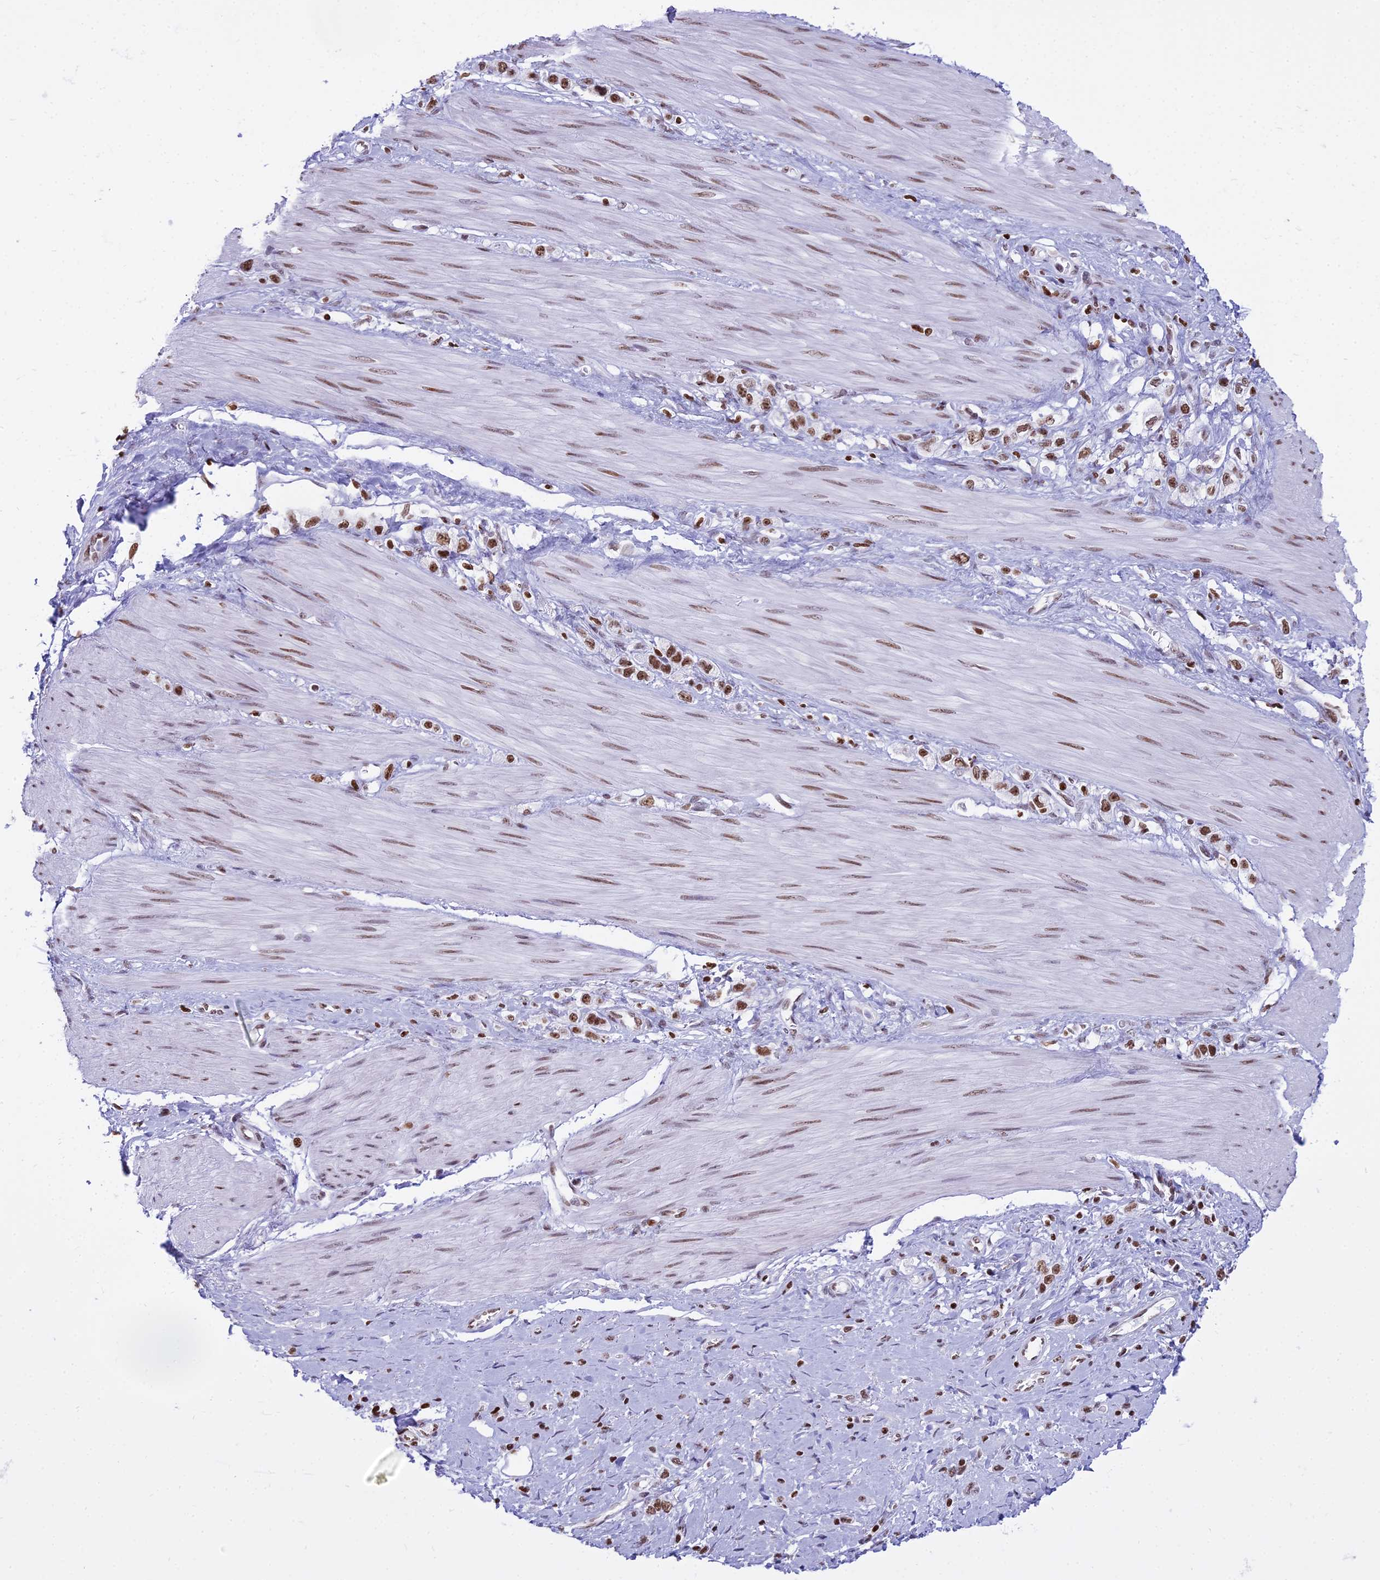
{"staining": {"intensity": "moderate", "quantity": ">75%", "location": "nuclear"}, "tissue": "stomach cancer", "cell_type": "Tumor cells", "image_type": "cancer", "snomed": [{"axis": "morphology", "description": "Adenocarcinoma, NOS"}, {"axis": "topography", "description": "Stomach"}], "caption": "Immunohistochemical staining of human adenocarcinoma (stomach) demonstrates medium levels of moderate nuclear positivity in approximately >75% of tumor cells. (Brightfield microscopy of DAB IHC at high magnification).", "gene": "PARP1", "patient": {"sex": "female", "age": 65}}